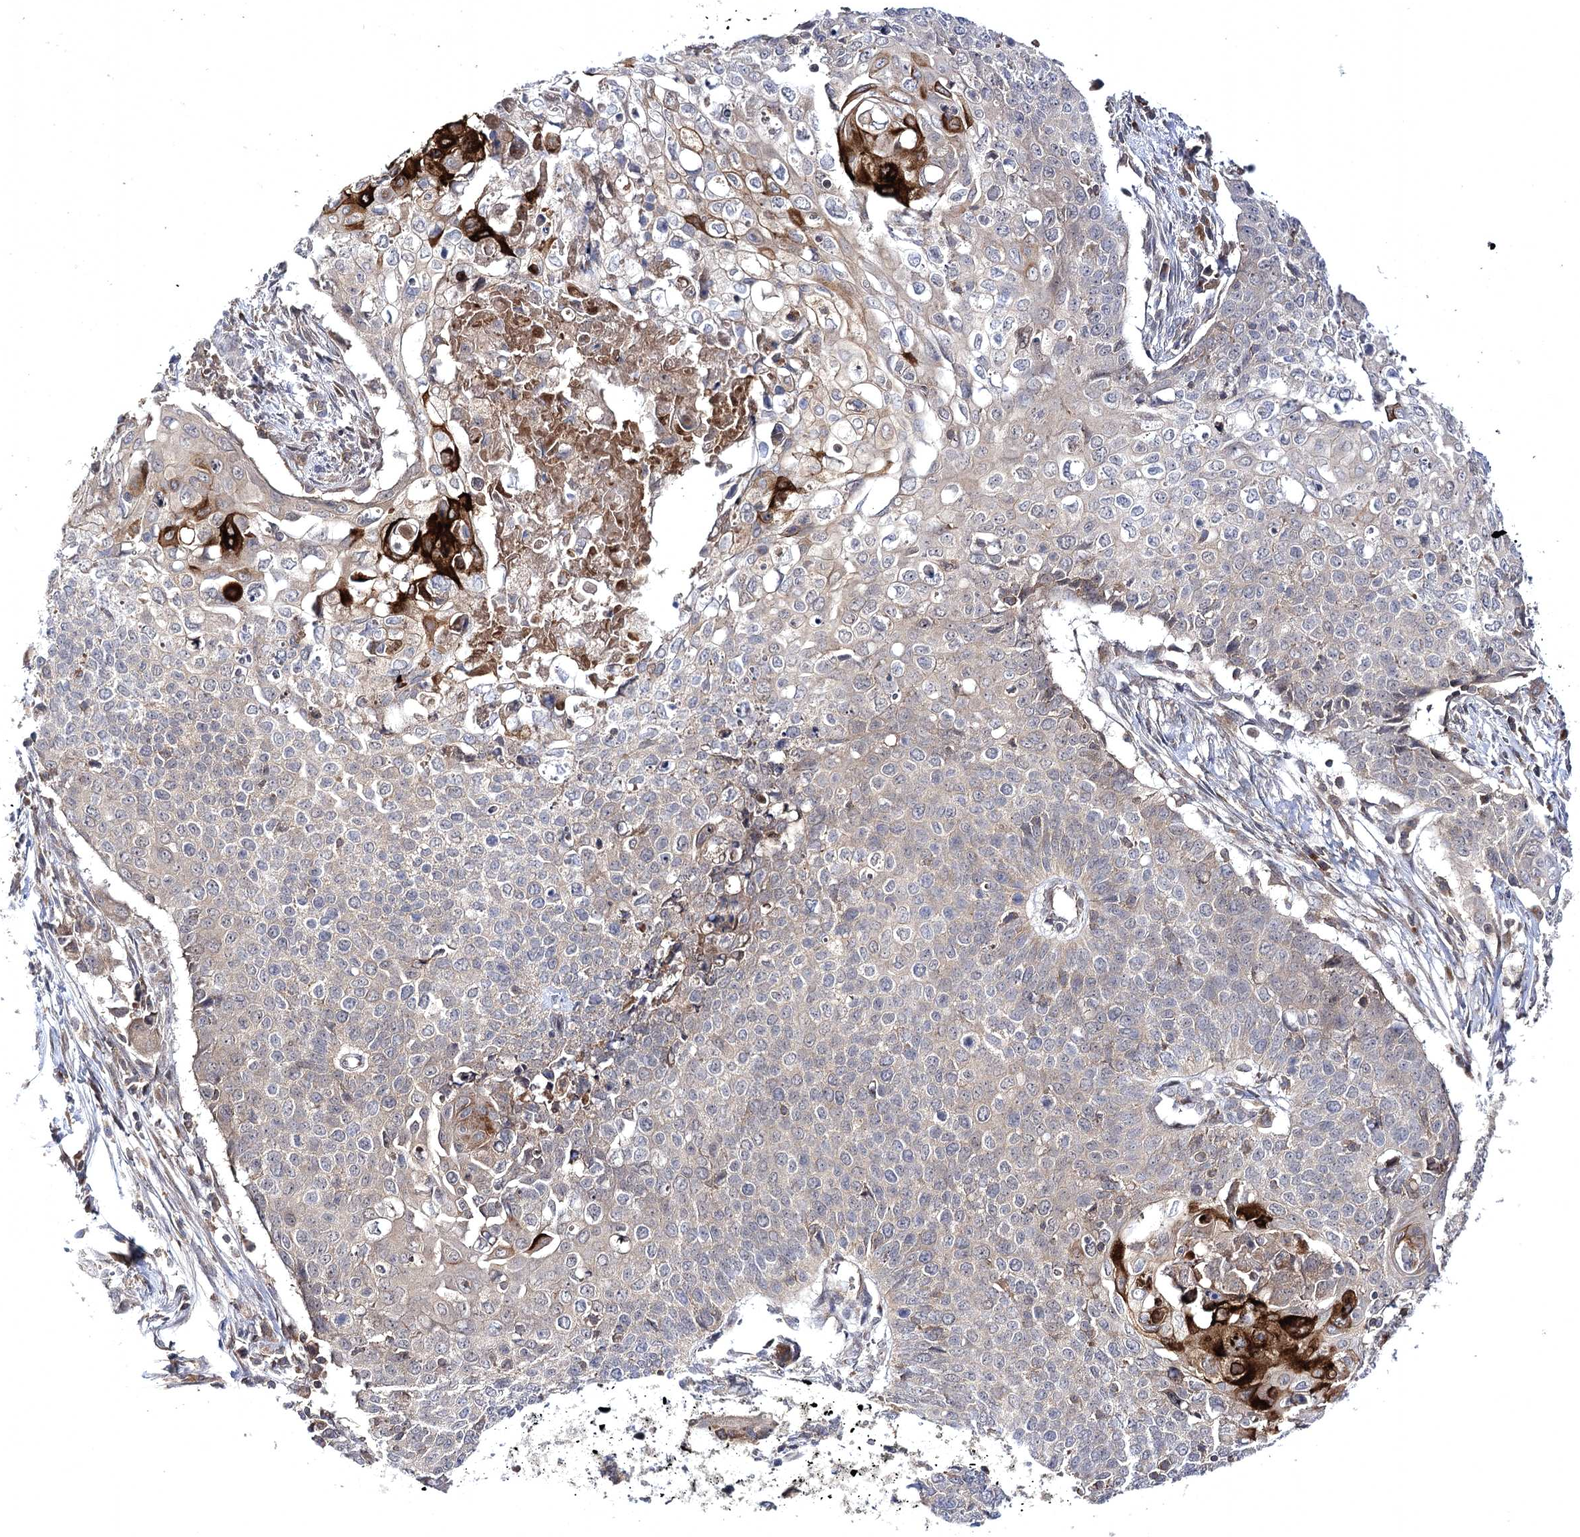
{"staining": {"intensity": "weak", "quantity": "25%-75%", "location": "cytoplasmic/membranous"}, "tissue": "cervical cancer", "cell_type": "Tumor cells", "image_type": "cancer", "snomed": [{"axis": "morphology", "description": "Squamous cell carcinoma, NOS"}, {"axis": "topography", "description": "Cervix"}], "caption": "A brown stain labels weak cytoplasmic/membranous expression of a protein in cervical squamous cell carcinoma tumor cells.", "gene": "BCR", "patient": {"sex": "female", "age": 39}}